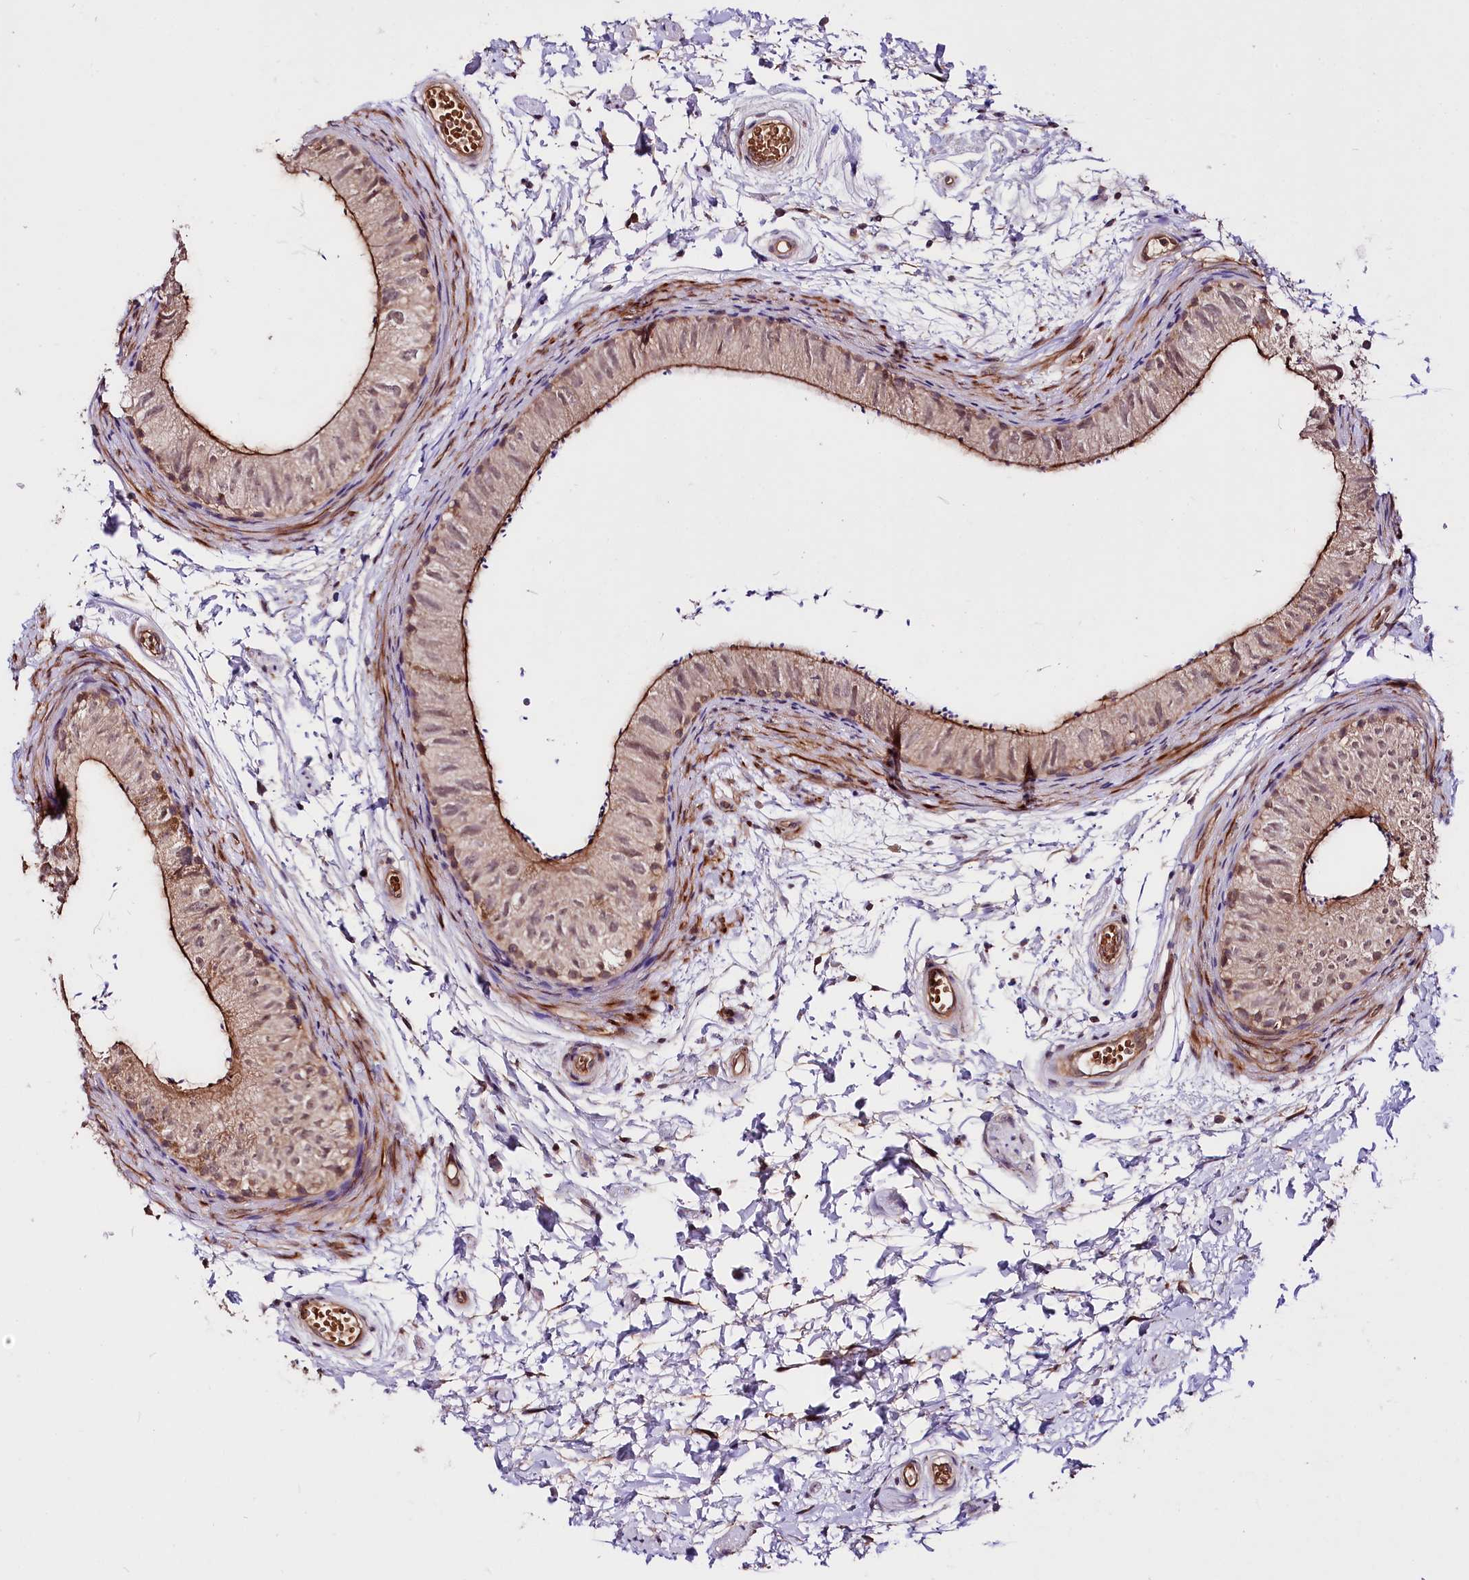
{"staining": {"intensity": "moderate", "quantity": ">75%", "location": "cytoplasmic/membranous,nuclear"}, "tissue": "epididymis", "cell_type": "Glandular cells", "image_type": "normal", "snomed": [{"axis": "morphology", "description": "Normal tissue, NOS"}, {"axis": "topography", "description": "Epididymis"}], "caption": "Immunohistochemical staining of normal epididymis reveals moderate cytoplasmic/membranous,nuclear protein staining in approximately >75% of glandular cells.", "gene": "TAFAZZIN", "patient": {"sex": "male", "age": 50}}